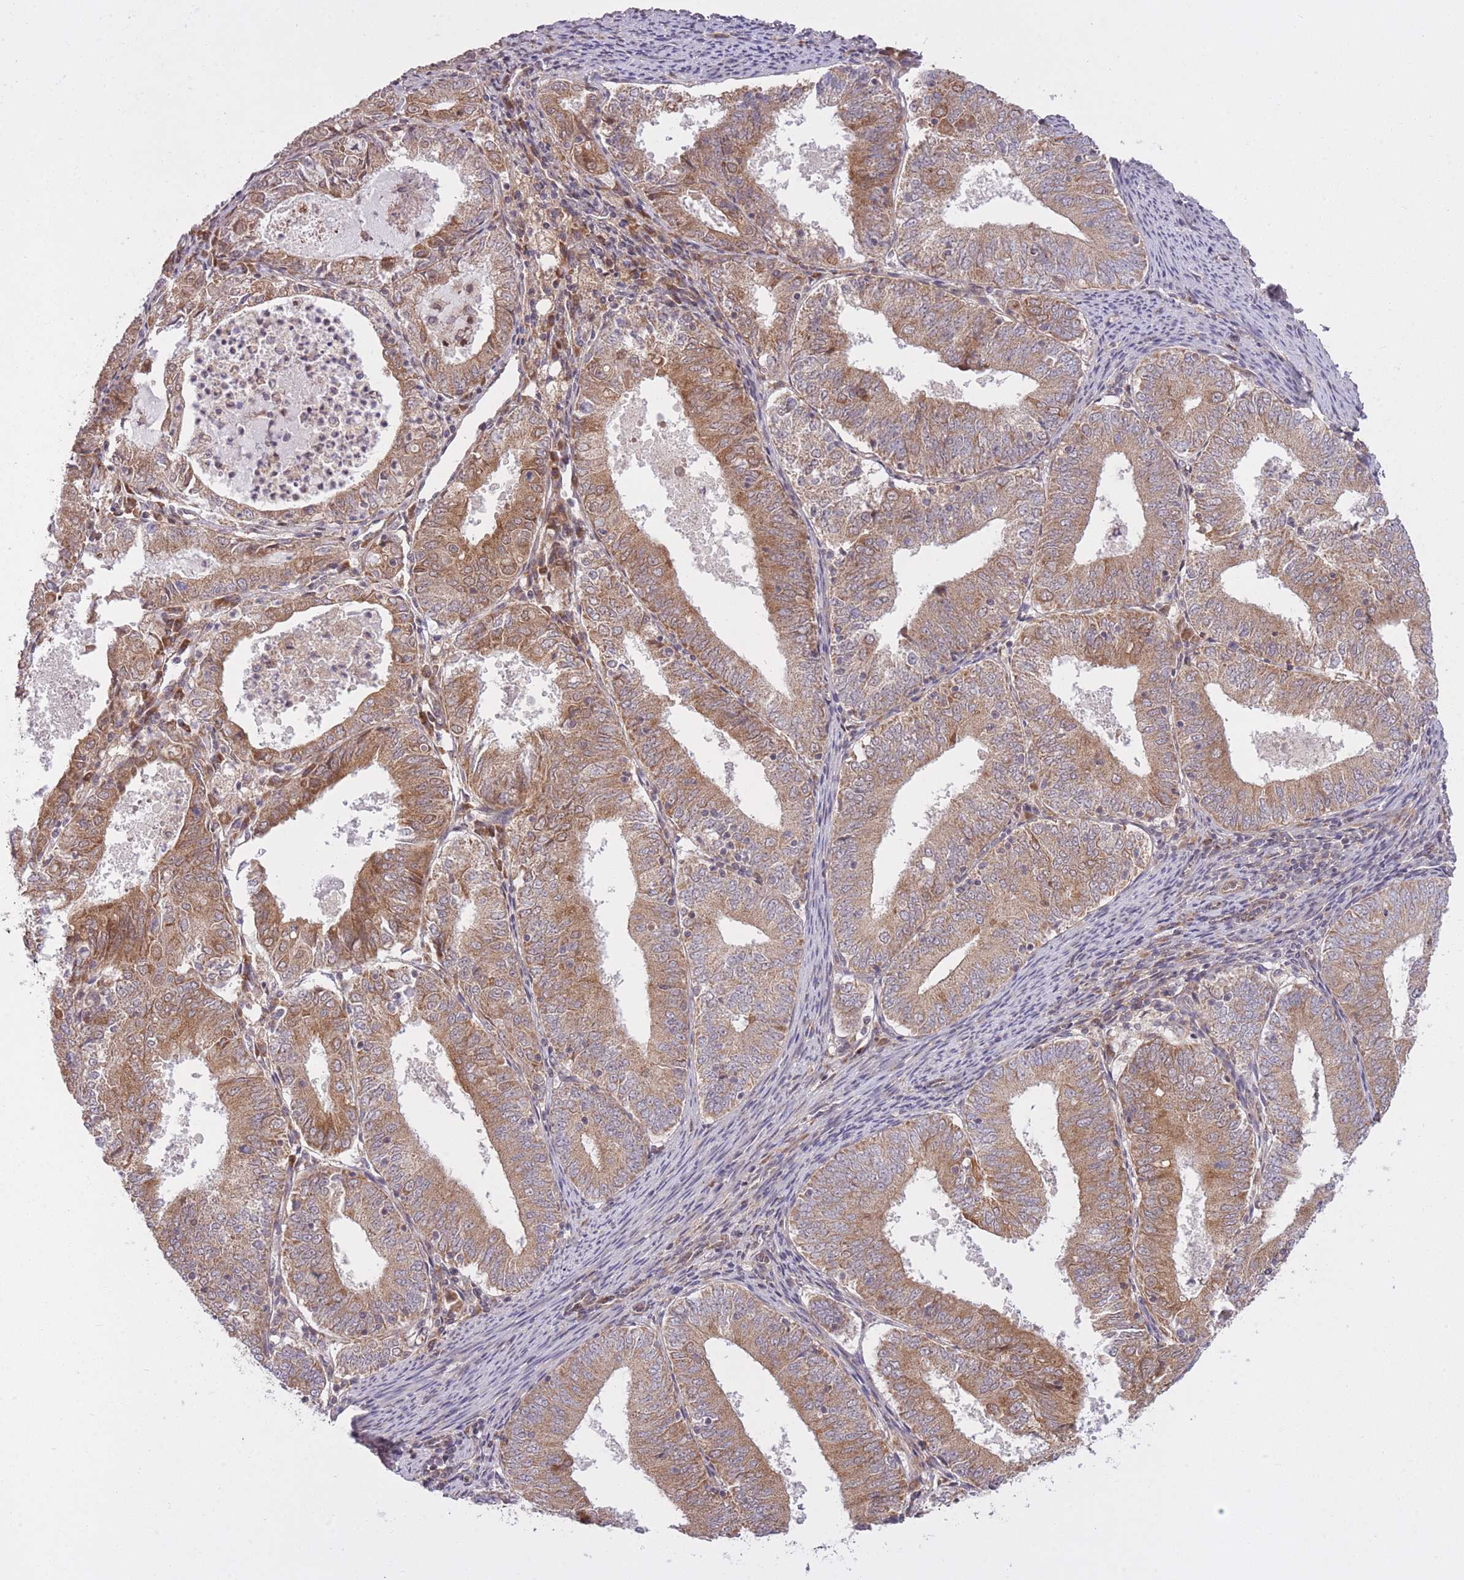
{"staining": {"intensity": "moderate", "quantity": ">75%", "location": "cytoplasmic/membranous"}, "tissue": "endometrial cancer", "cell_type": "Tumor cells", "image_type": "cancer", "snomed": [{"axis": "morphology", "description": "Adenocarcinoma, NOS"}, {"axis": "topography", "description": "Endometrium"}], "caption": "Endometrial adenocarcinoma stained with immunohistochemistry exhibits moderate cytoplasmic/membranous staining in approximately >75% of tumor cells.", "gene": "ZNF391", "patient": {"sex": "female", "age": 57}}